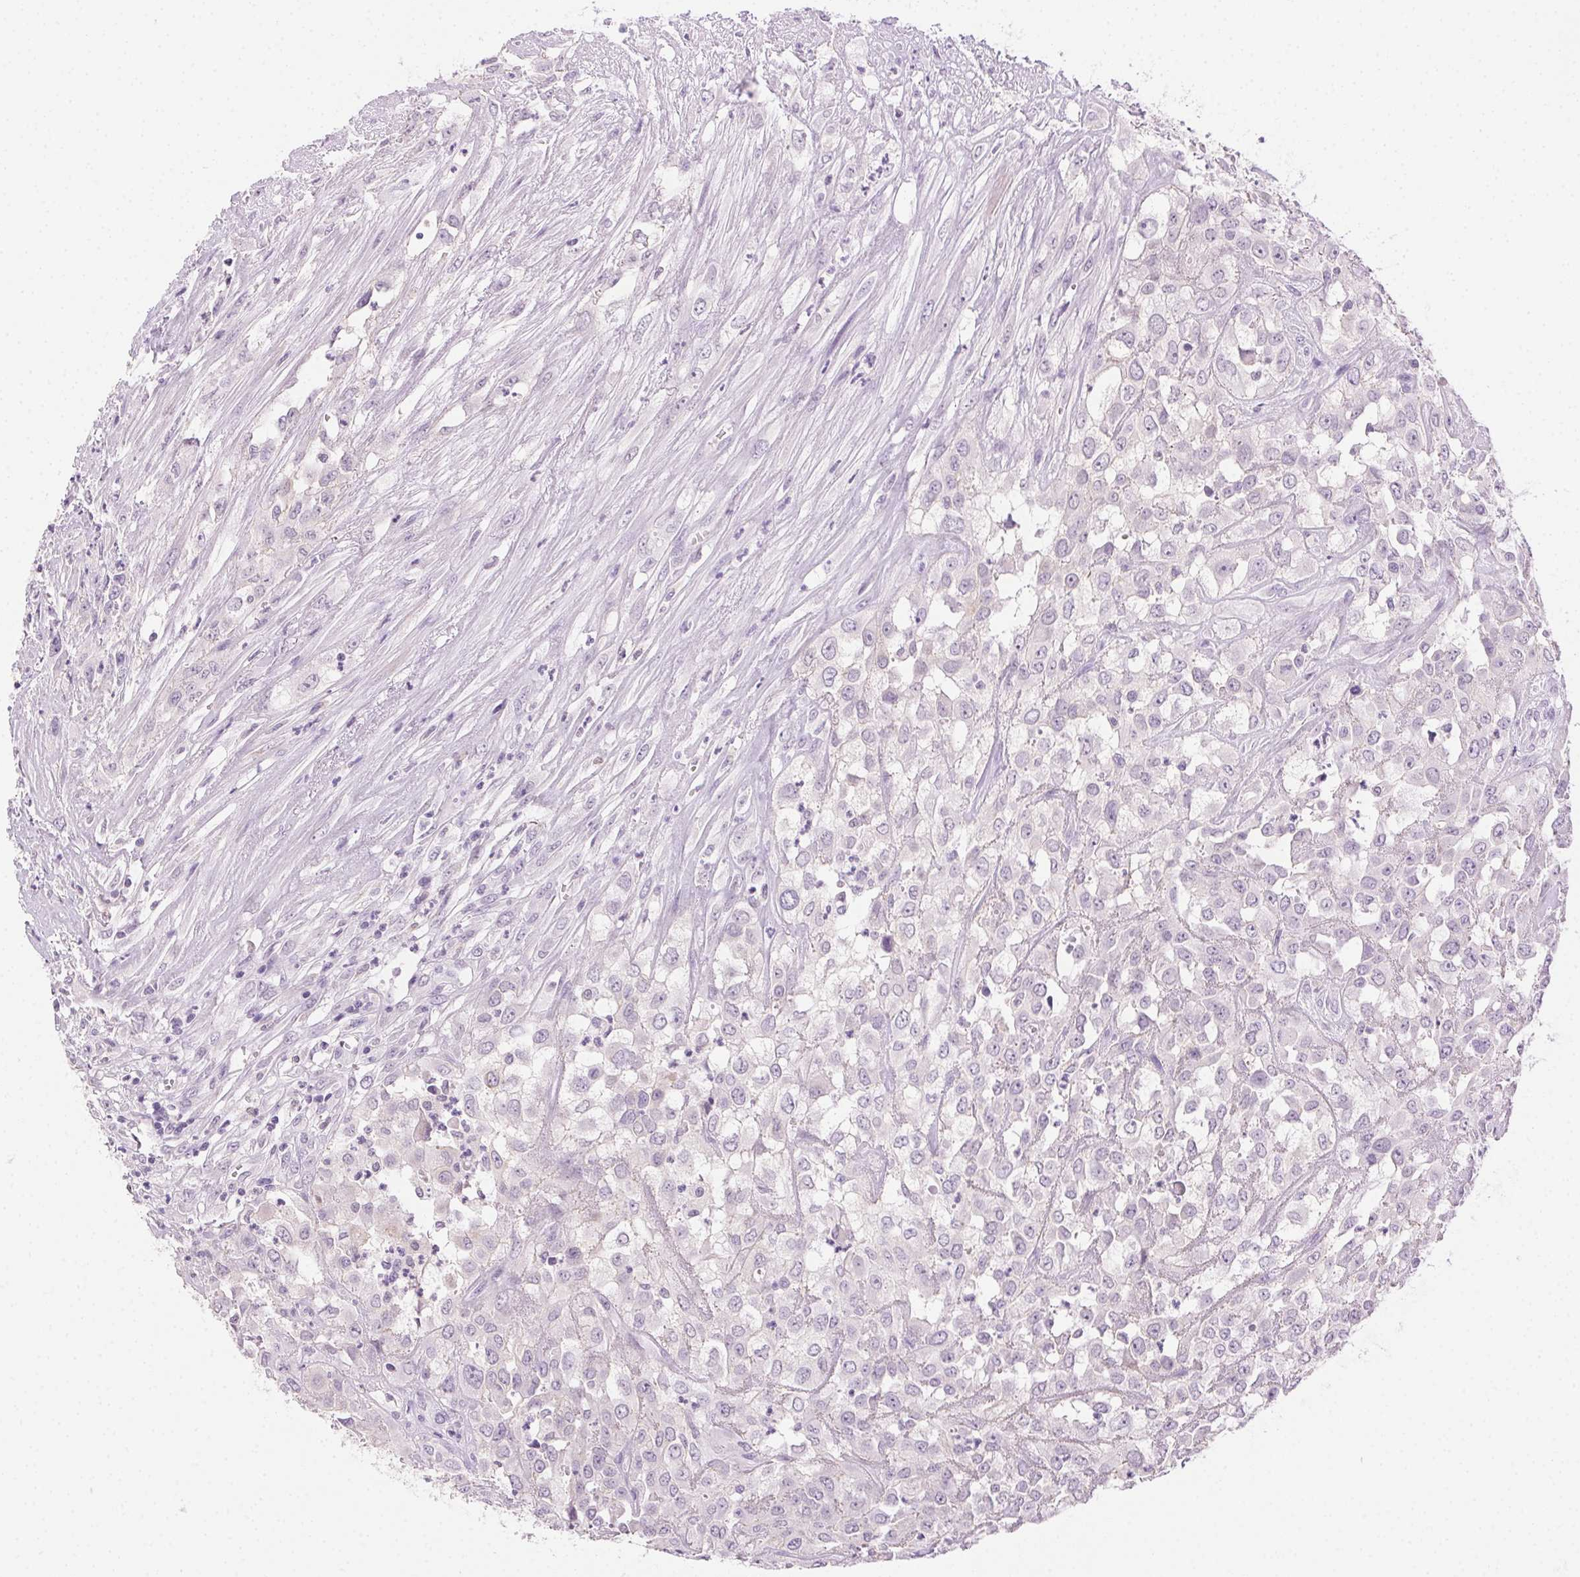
{"staining": {"intensity": "negative", "quantity": "none", "location": "none"}, "tissue": "urothelial cancer", "cell_type": "Tumor cells", "image_type": "cancer", "snomed": [{"axis": "morphology", "description": "Urothelial carcinoma, High grade"}, {"axis": "topography", "description": "Urinary bladder"}], "caption": "Urothelial carcinoma (high-grade) stained for a protein using immunohistochemistry shows no positivity tumor cells.", "gene": "CLDN10", "patient": {"sex": "male", "age": 67}}